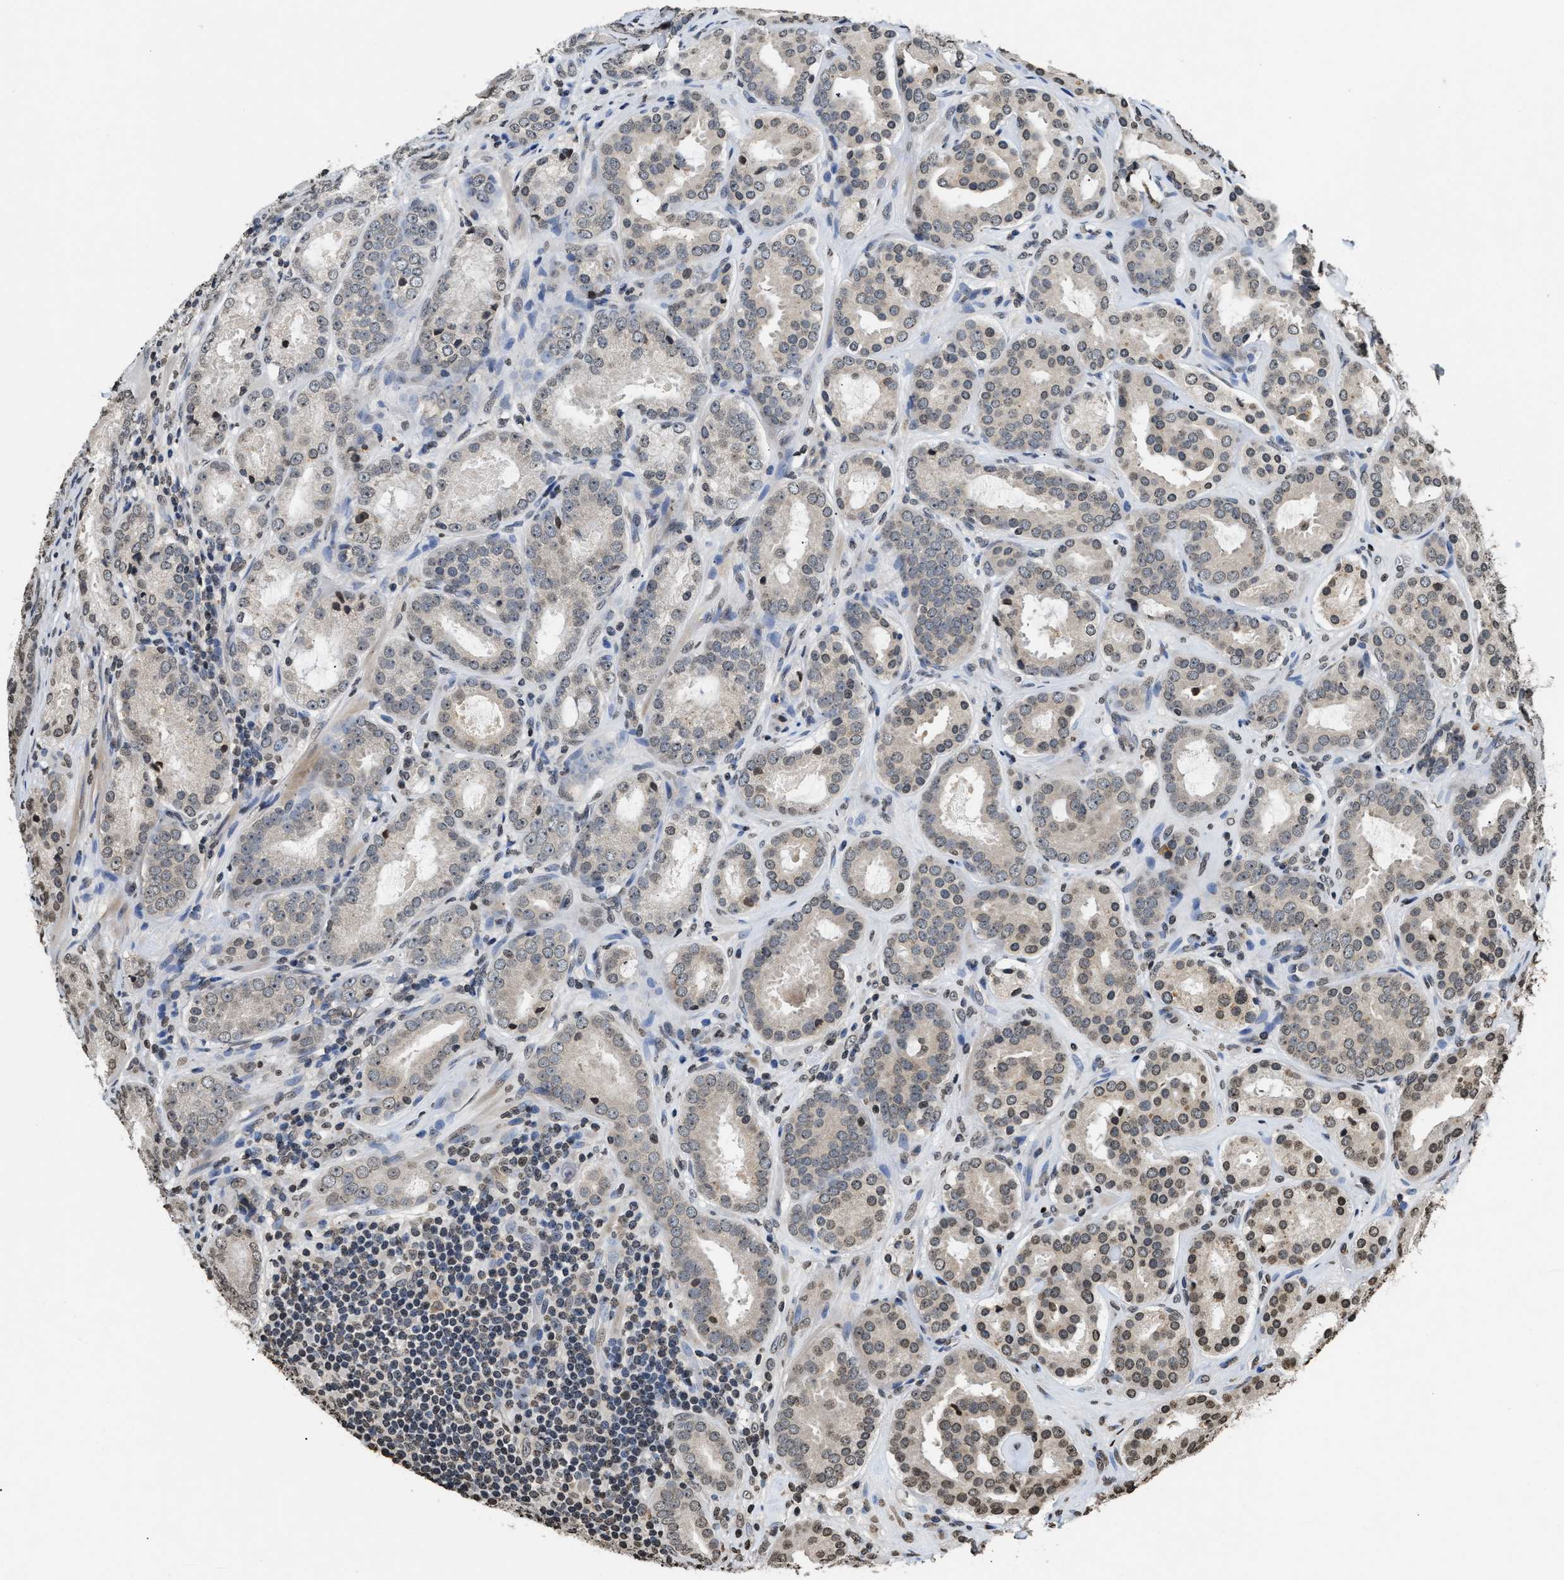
{"staining": {"intensity": "weak", "quantity": "25%-75%", "location": "cytoplasmic/membranous,nuclear"}, "tissue": "prostate cancer", "cell_type": "Tumor cells", "image_type": "cancer", "snomed": [{"axis": "morphology", "description": "Adenocarcinoma, Low grade"}, {"axis": "topography", "description": "Prostate"}], "caption": "Prostate cancer (adenocarcinoma (low-grade)) was stained to show a protein in brown. There is low levels of weak cytoplasmic/membranous and nuclear expression in approximately 25%-75% of tumor cells. The staining is performed using DAB brown chromogen to label protein expression. The nuclei are counter-stained blue using hematoxylin.", "gene": "DNASE1L3", "patient": {"sex": "male", "age": 69}}